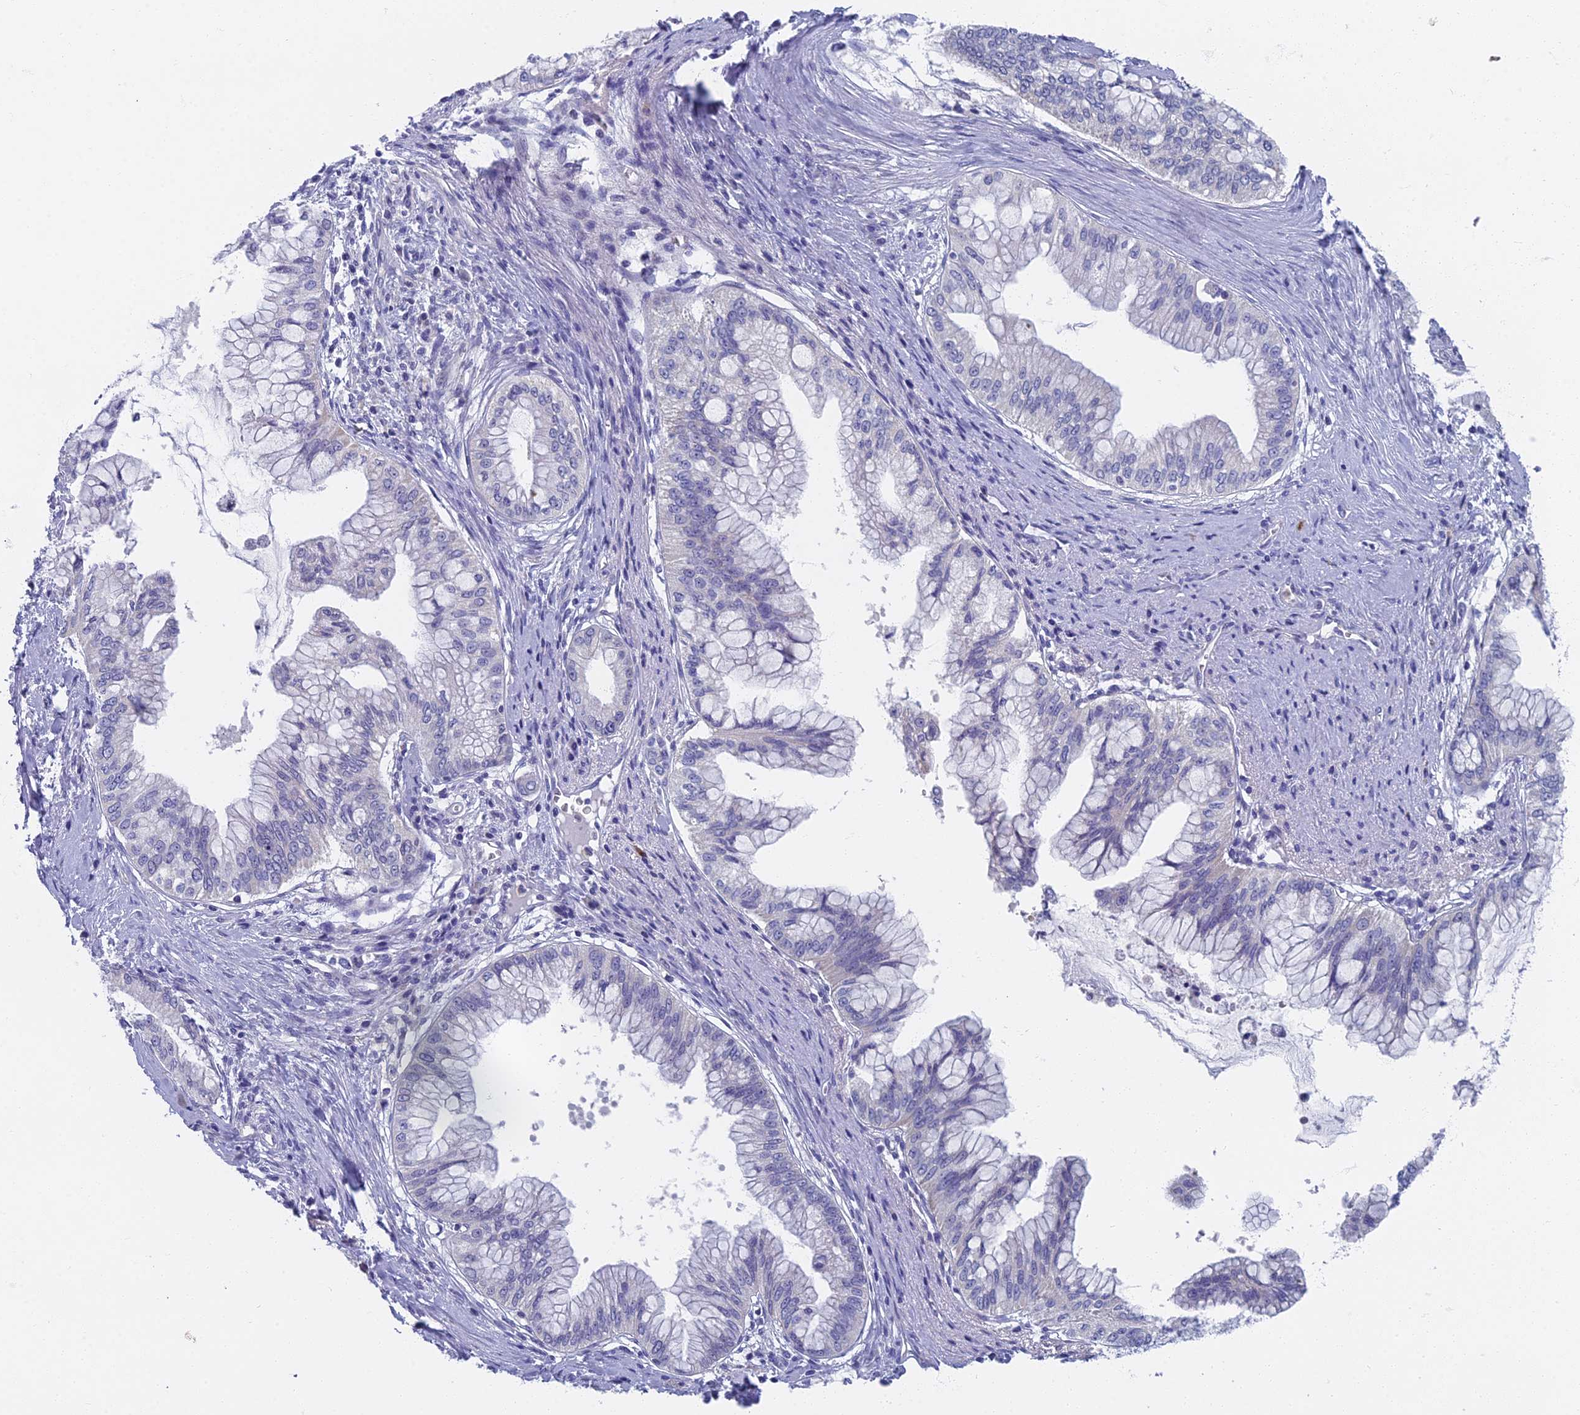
{"staining": {"intensity": "negative", "quantity": "none", "location": "none"}, "tissue": "pancreatic cancer", "cell_type": "Tumor cells", "image_type": "cancer", "snomed": [{"axis": "morphology", "description": "Adenocarcinoma, NOS"}, {"axis": "topography", "description": "Pancreas"}], "caption": "A high-resolution image shows immunohistochemistry (IHC) staining of pancreatic adenocarcinoma, which exhibits no significant positivity in tumor cells.", "gene": "SPIN4", "patient": {"sex": "male", "age": 46}}